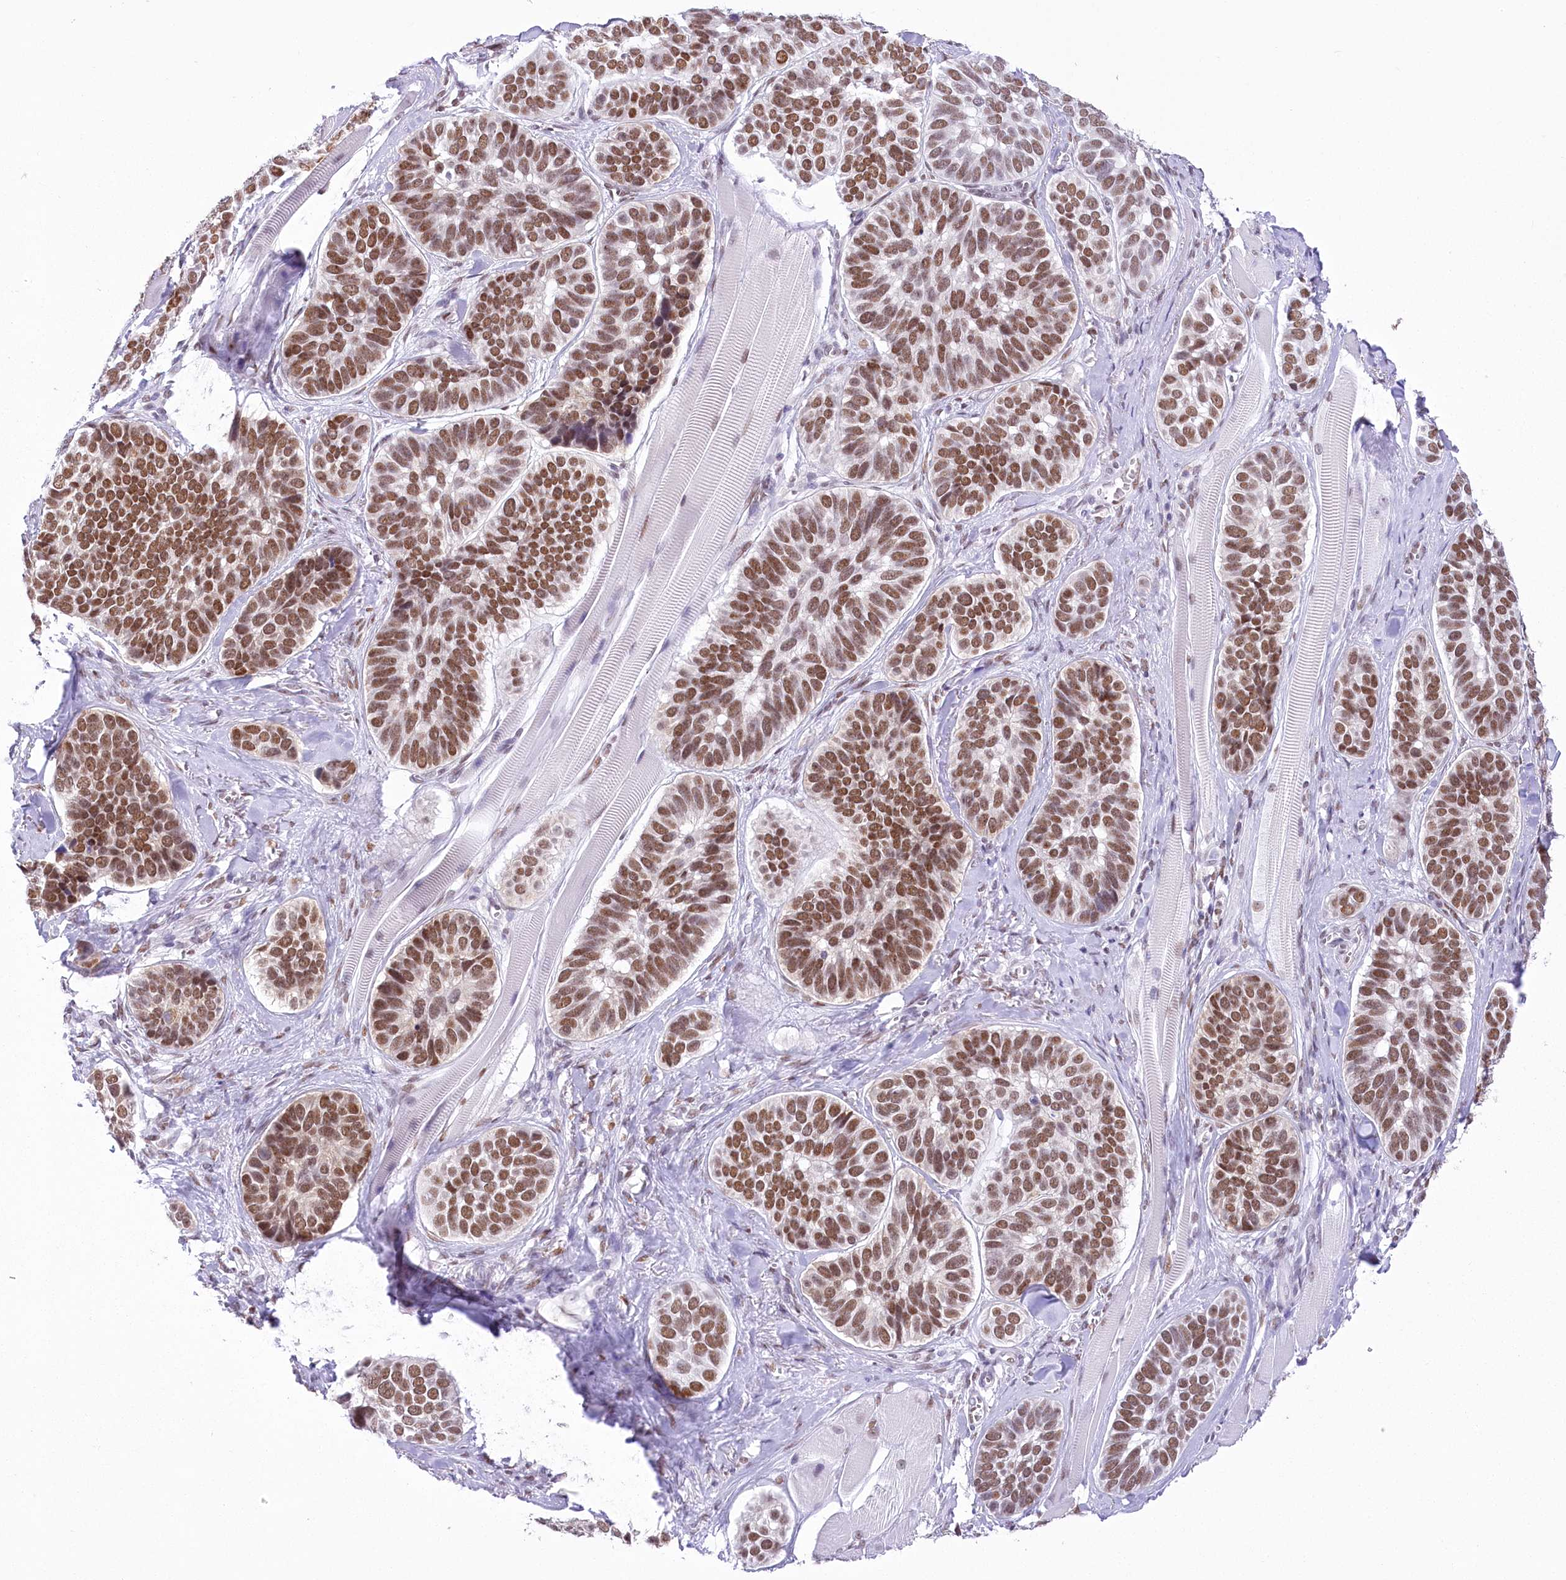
{"staining": {"intensity": "moderate", "quantity": ">75%", "location": "nuclear"}, "tissue": "skin cancer", "cell_type": "Tumor cells", "image_type": "cancer", "snomed": [{"axis": "morphology", "description": "Basal cell carcinoma"}, {"axis": "topography", "description": "Skin"}], "caption": "A photomicrograph of human skin cancer stained for a protein displays moderate nuclear brown staining in tumor cells.", "gene": "HNRNPA0", "patient": {"sex": "male", "age": 62}}